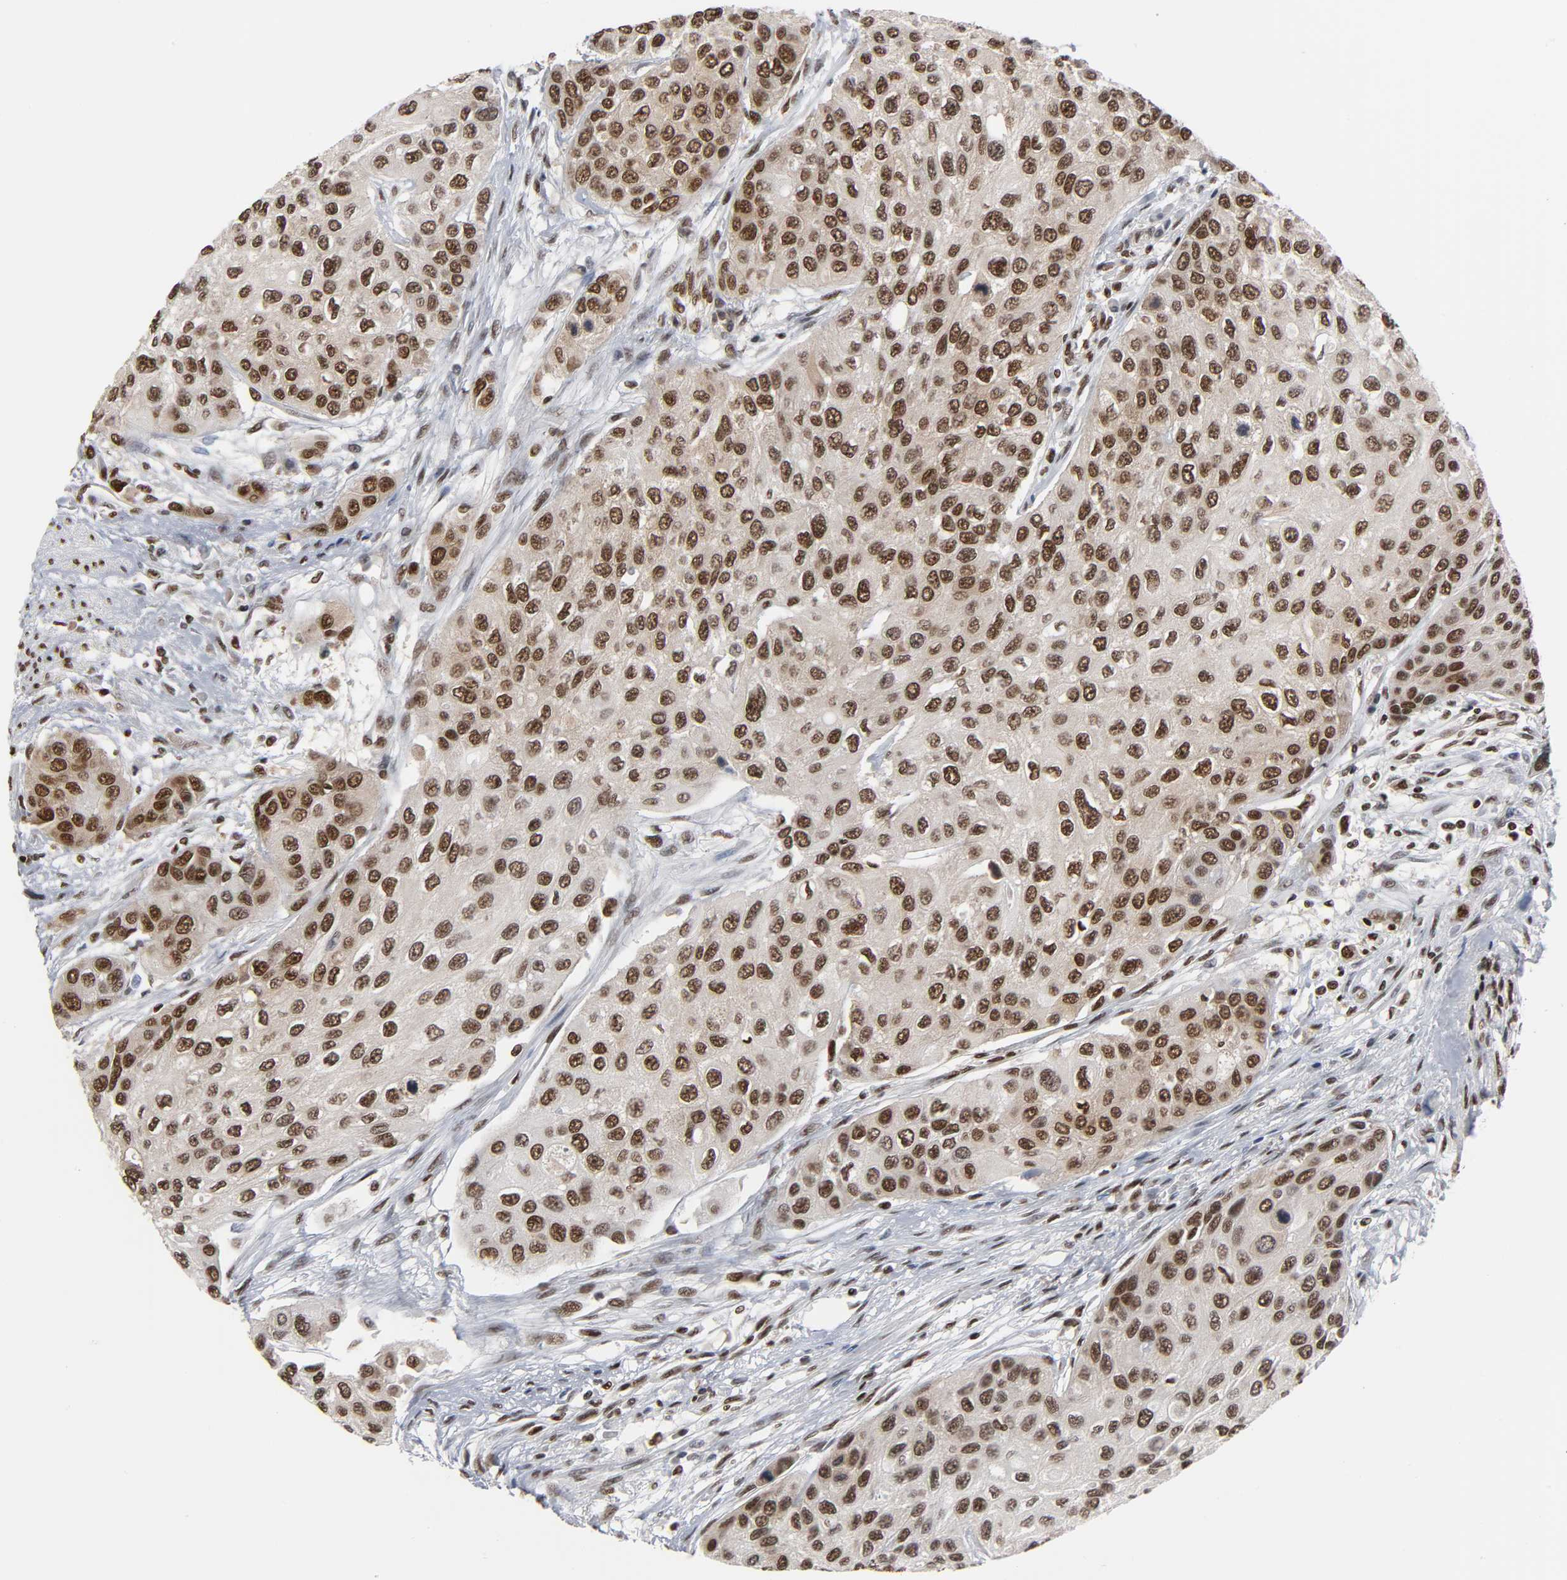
{"staining": {"intensity": "strong", "quantity": ">75%", "location": "nuclear"}, "tissue": "urothelial cancer", "cell_type": "Tumor cells", "image_type": "cancer", "snomed": [{"axis": "morphology", "description": "Urothelial carcinoma, High grade"}, {"axis": "topography", "description": "Urinary bladder"}], "caption": "The immunohistochemical stain labels strong nuclear expression in tumor cells of high-grade urothelial carcinoma tissue.", "gene": "ILKAP", "patient": {"sex": "female", "age": 56}}